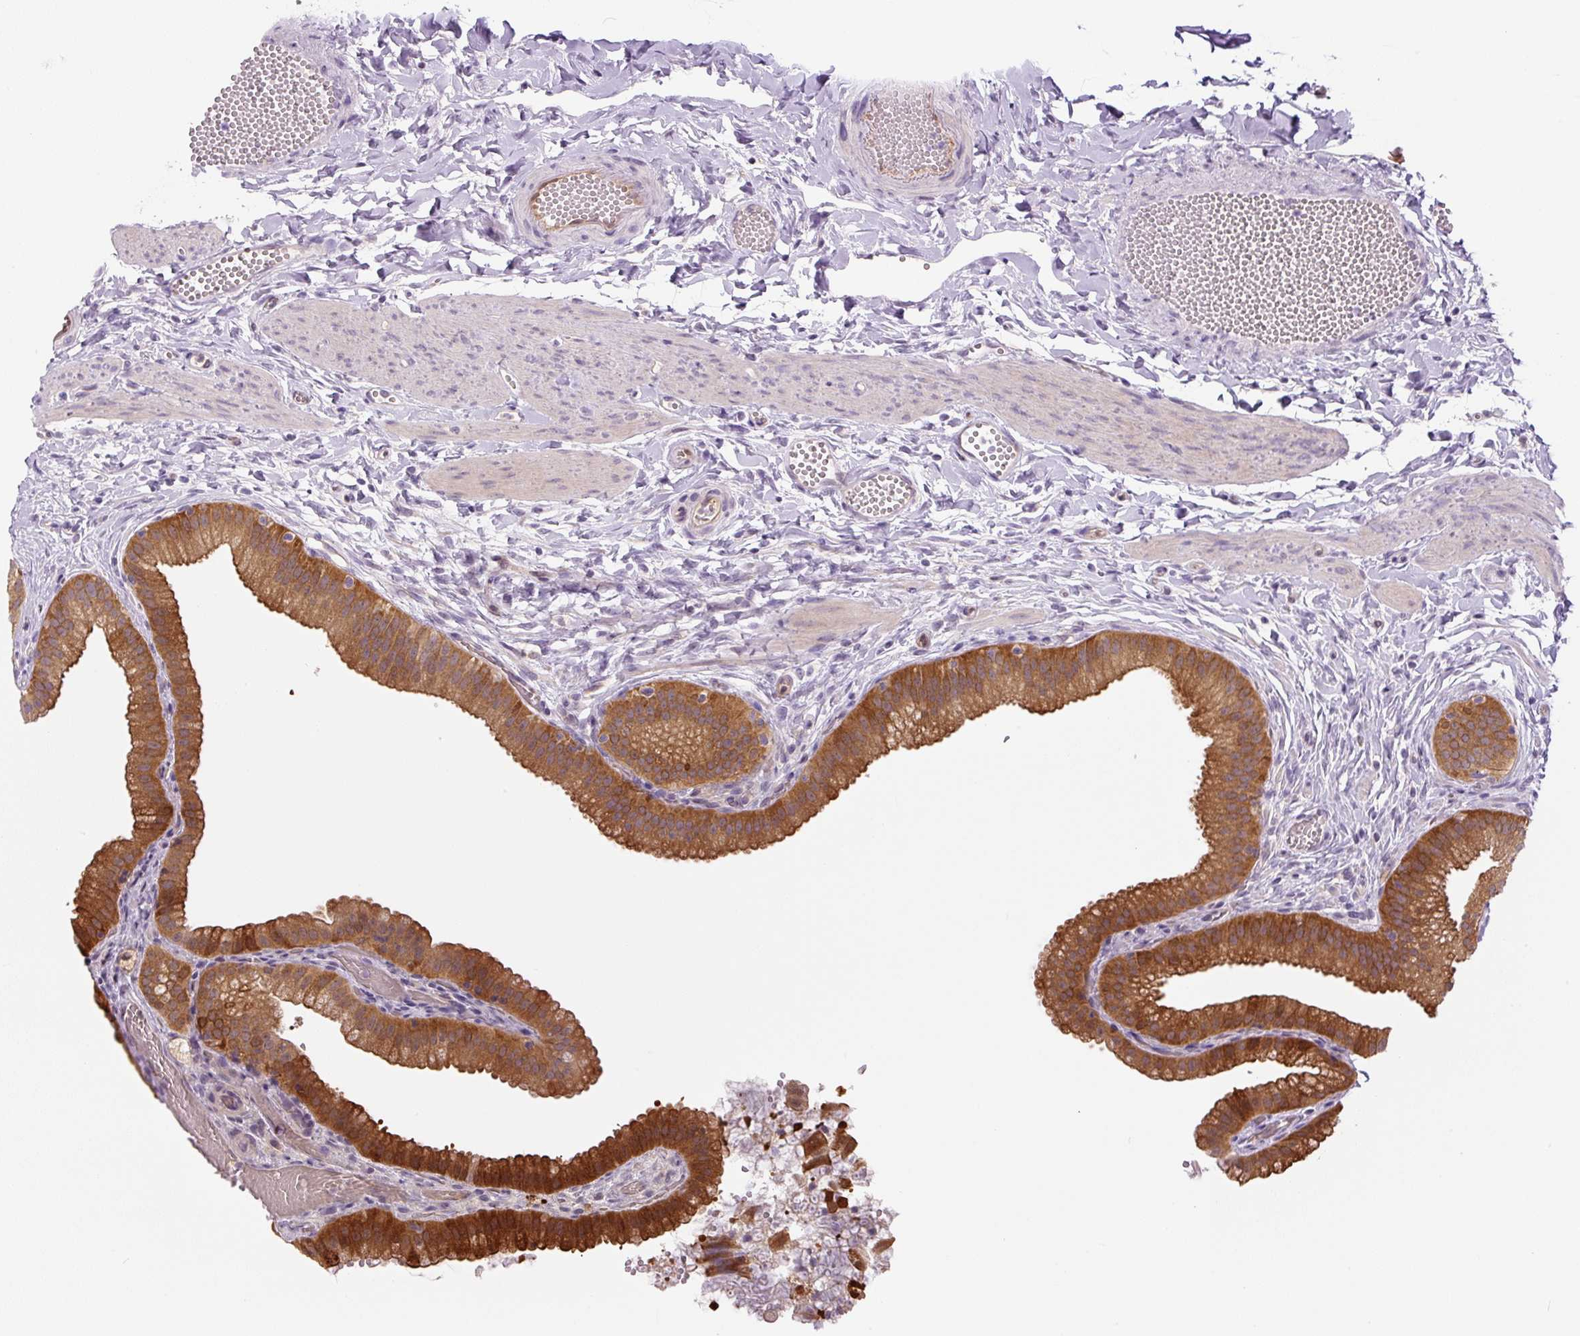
{"staining": {"intensity": "moderate", "quantity": ">75%", "location": "cytoplasmic/membranous"}, "tissue": "gallbladder", "cell_type": "Glandular cells", "image_type": "normal", "snomed": [{"axis": "morphology", "description": "Normal tissue, NOS"}, {"axis": "topography", "description": "Gallbladder"}], "caption": "Brown immunohistochemical staining in normal gallbladder demonstrates moderate cytoplasmic/membranous positivity in approximately >75% of glandular cells.", "gene": "SPSB2", "patient": {"sex": "female", "age": 63}}